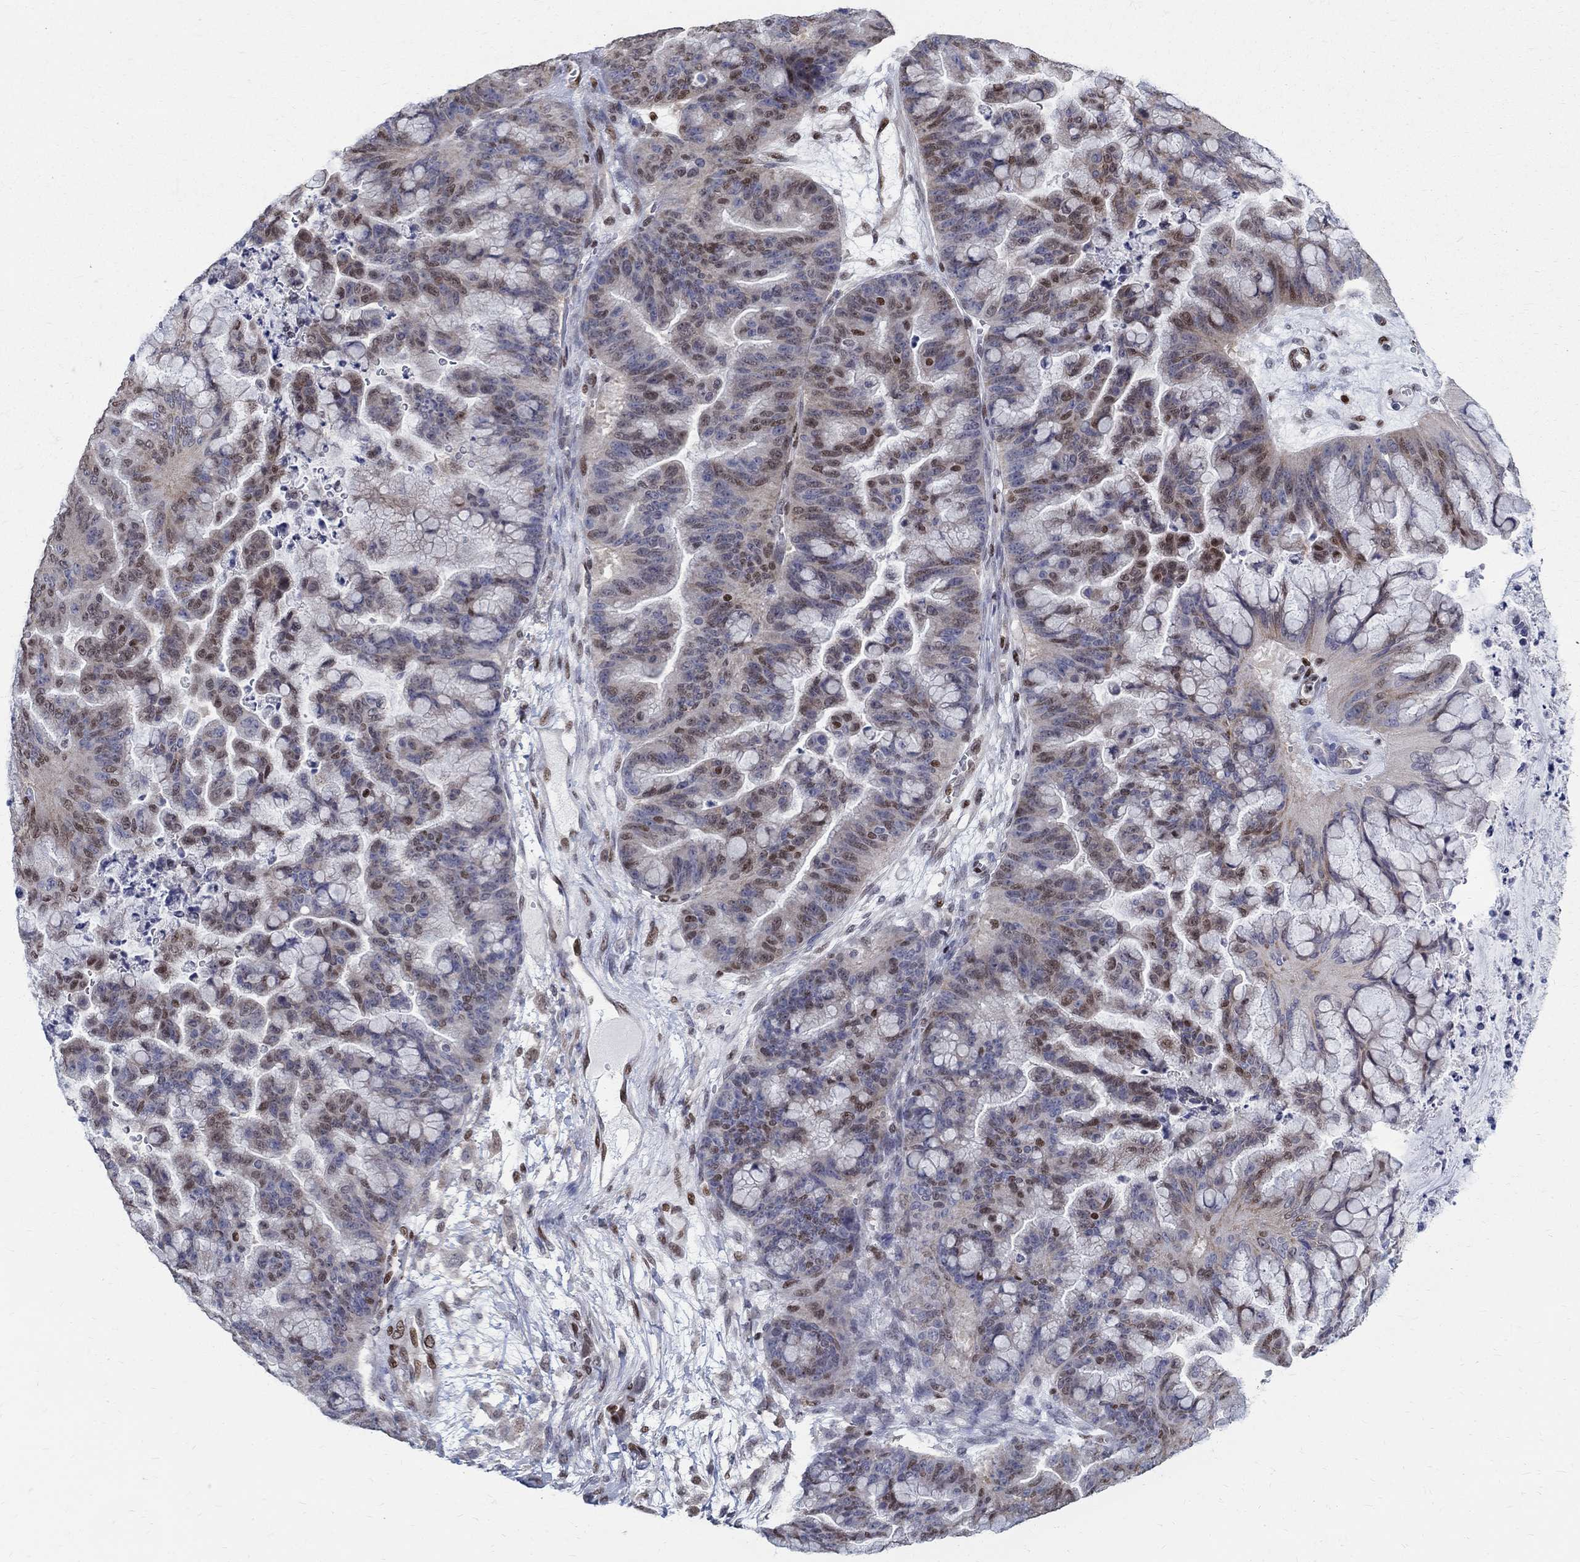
{"staining": {"intensity": "moderate", "quantity": "25%-75%", "location": "nuclear"}, "tissue": "ovarian cancer", "cell_type": "Tumor cells", "image_type": "cancer", "snomed": [{"axis": "morphology", "description": "Cystadenocarcinoma, mucinous, NOS"}, {"axis": "topography", "description": "Ovary"}], "caption": "IHC image of neoplastic tissue: human ovarian cancer (mucinous cystadenocarcinoma) stained using IHC reveals medium levels of moderate protein expression localized specifically in the nuclear of tumor cells, appearing as a nuclear brown color.", "gene": "FBXO16", "patient": {"sex": "female", "age": 67}}